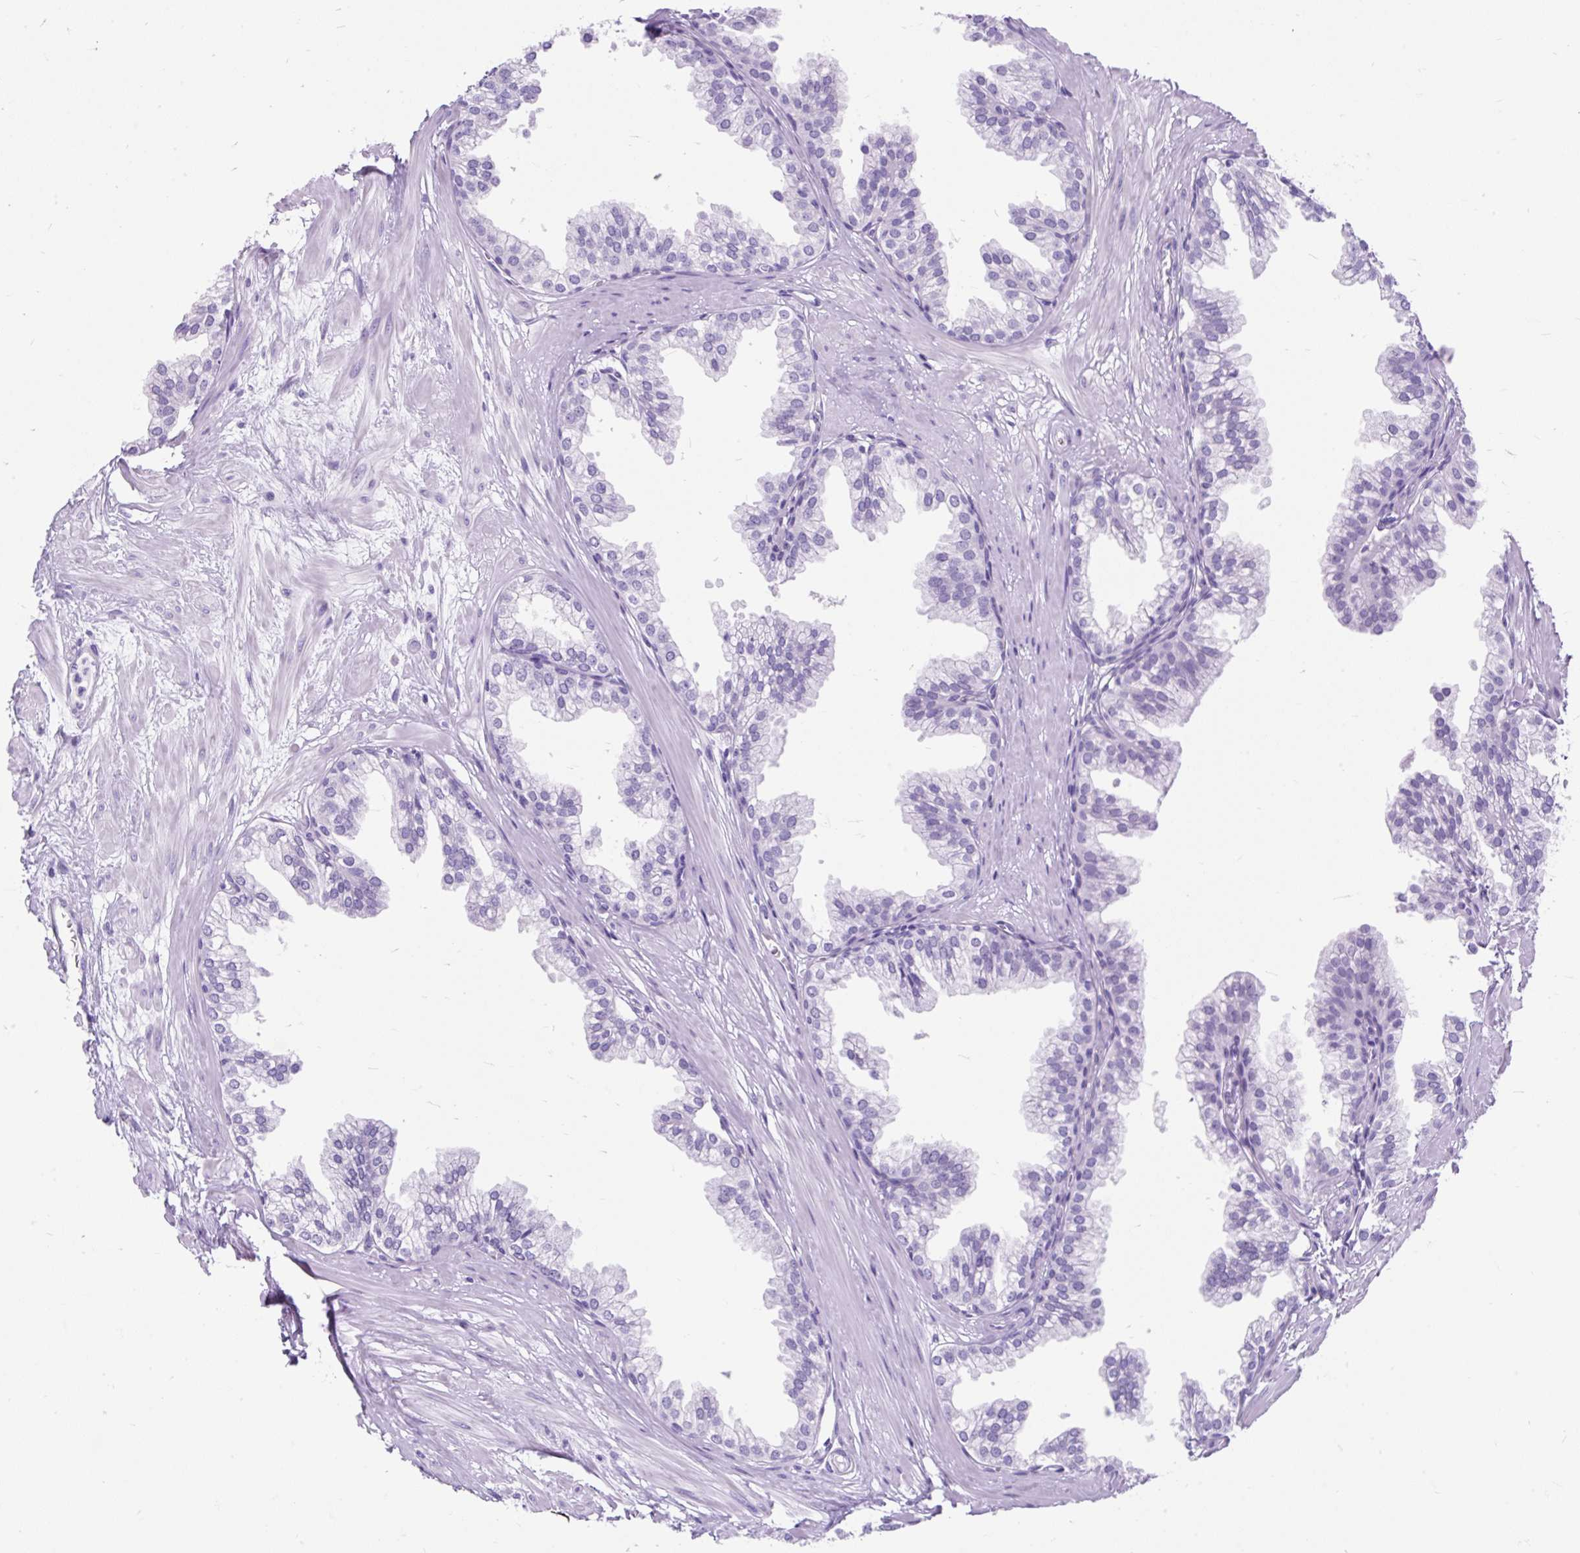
{"staining": {"intensity": "negative", "quantity": "none", "location": "none"}, "tissue": "prostate", "cell_type": "Glandular cells", "image_type": "normal", "snomed": [{"axis": "morphology", "description": "Normal tissue, NOS"}, {"axis": "topography", "description": "Prostate"}, {"axis": "topography", "description": "Peripheral nerve tissue"}], "caption": "This is an IHC image of unremarkable prostate. There is no staining in glandular cells.", "gene": "SCGB1A1", "patient": {"sex": "male", "age": 55}}